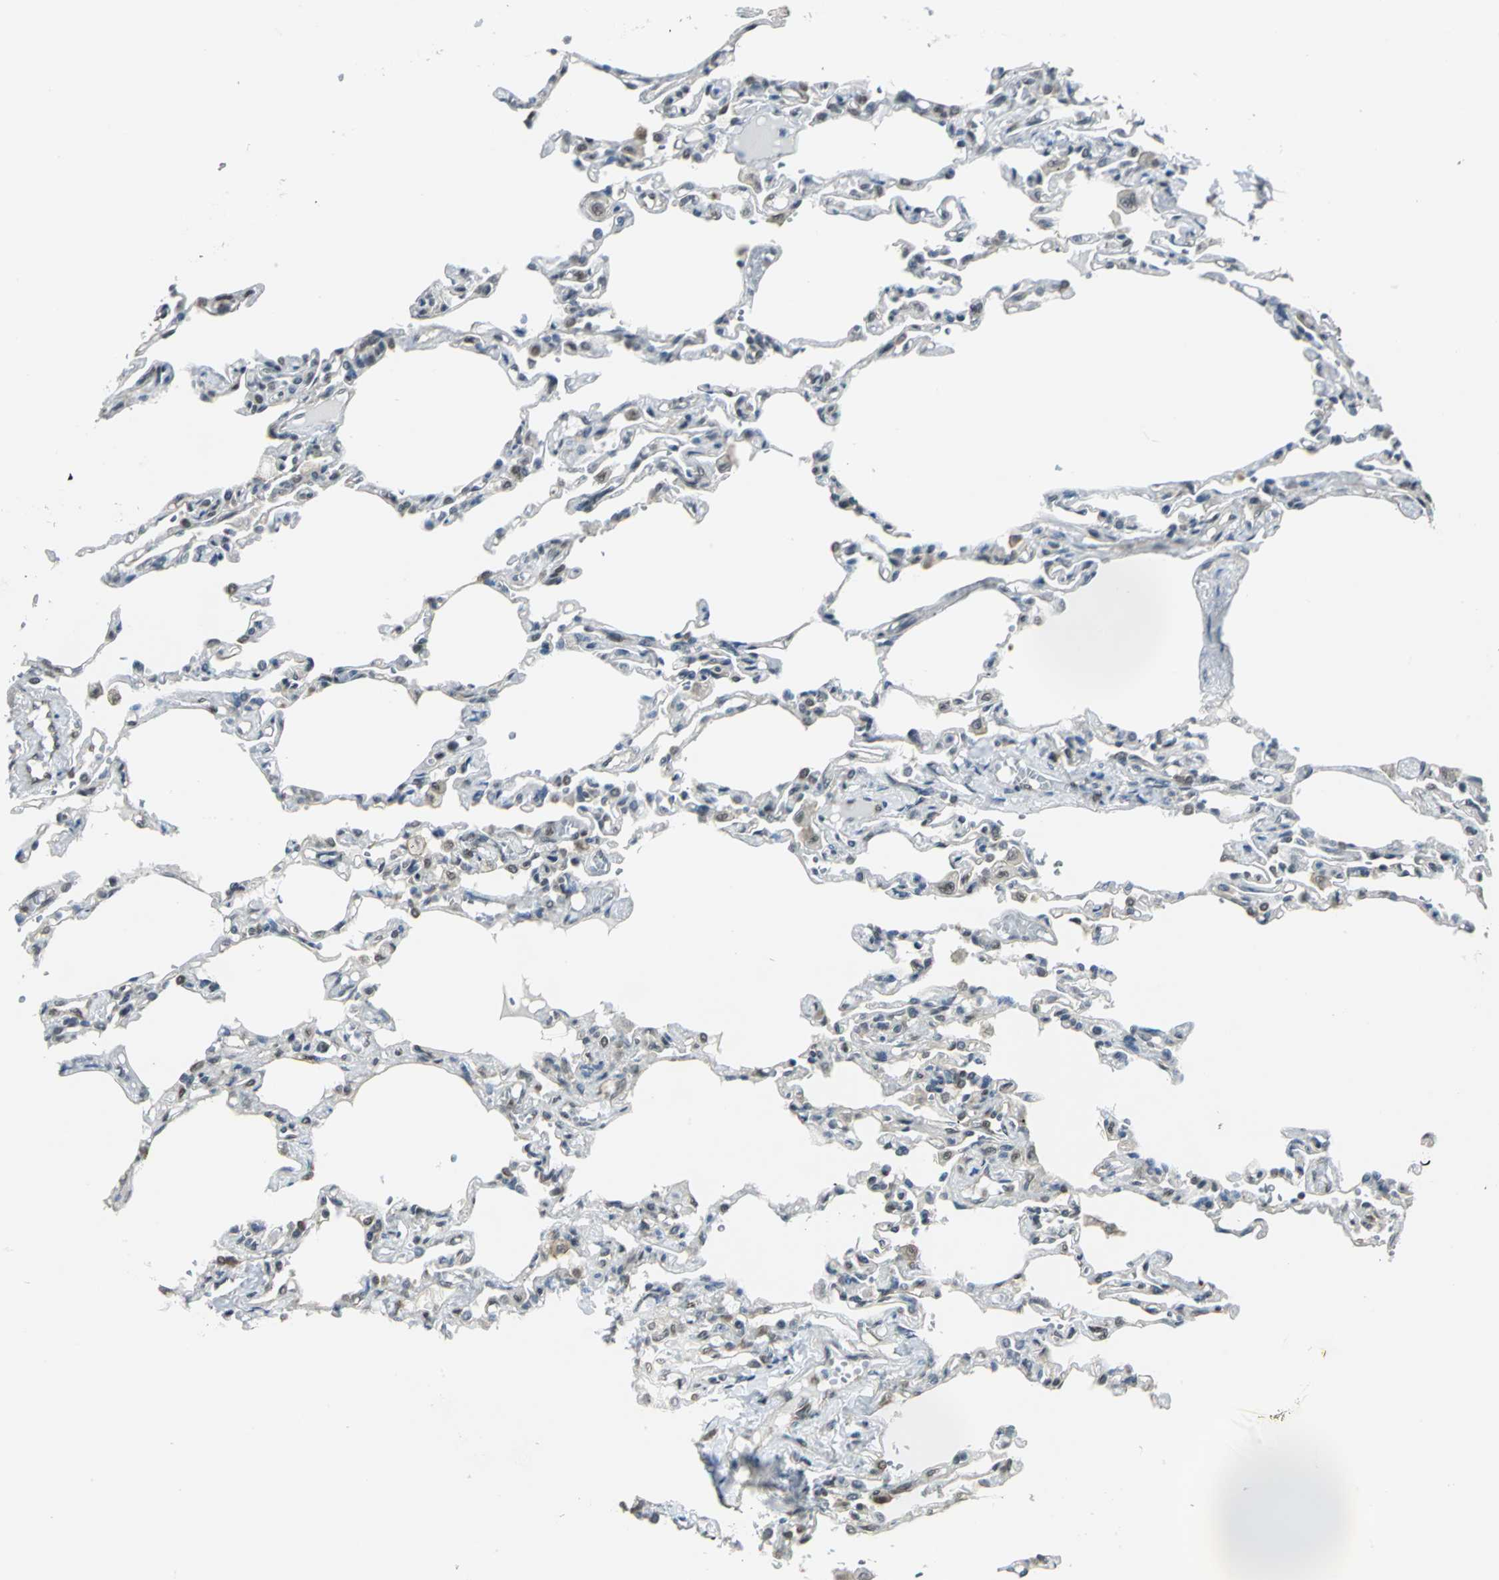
{"staining": {"intensity": "moderate", "quantity": "25%-75%", "location": "cytoplasmic/membranous,nuclear"}, "tissue": "lung", "cell_type": "Alveolar cells", "image_type": "normal", "snomed": [{"axis": "morphology", "description": "Normal tissue, NOS"}, {"axis": "topography", "description": "Lung"}], "caption": "The photomicrograph exhibits immunohistochemical staining of benign lung. There is moderate cytoplasmic/membranous,nuclear staining is seen in approximately 25%-75% of alveolar cells.", "gene": "DDX5", "patient": {"sex": "male", "age": 21}}